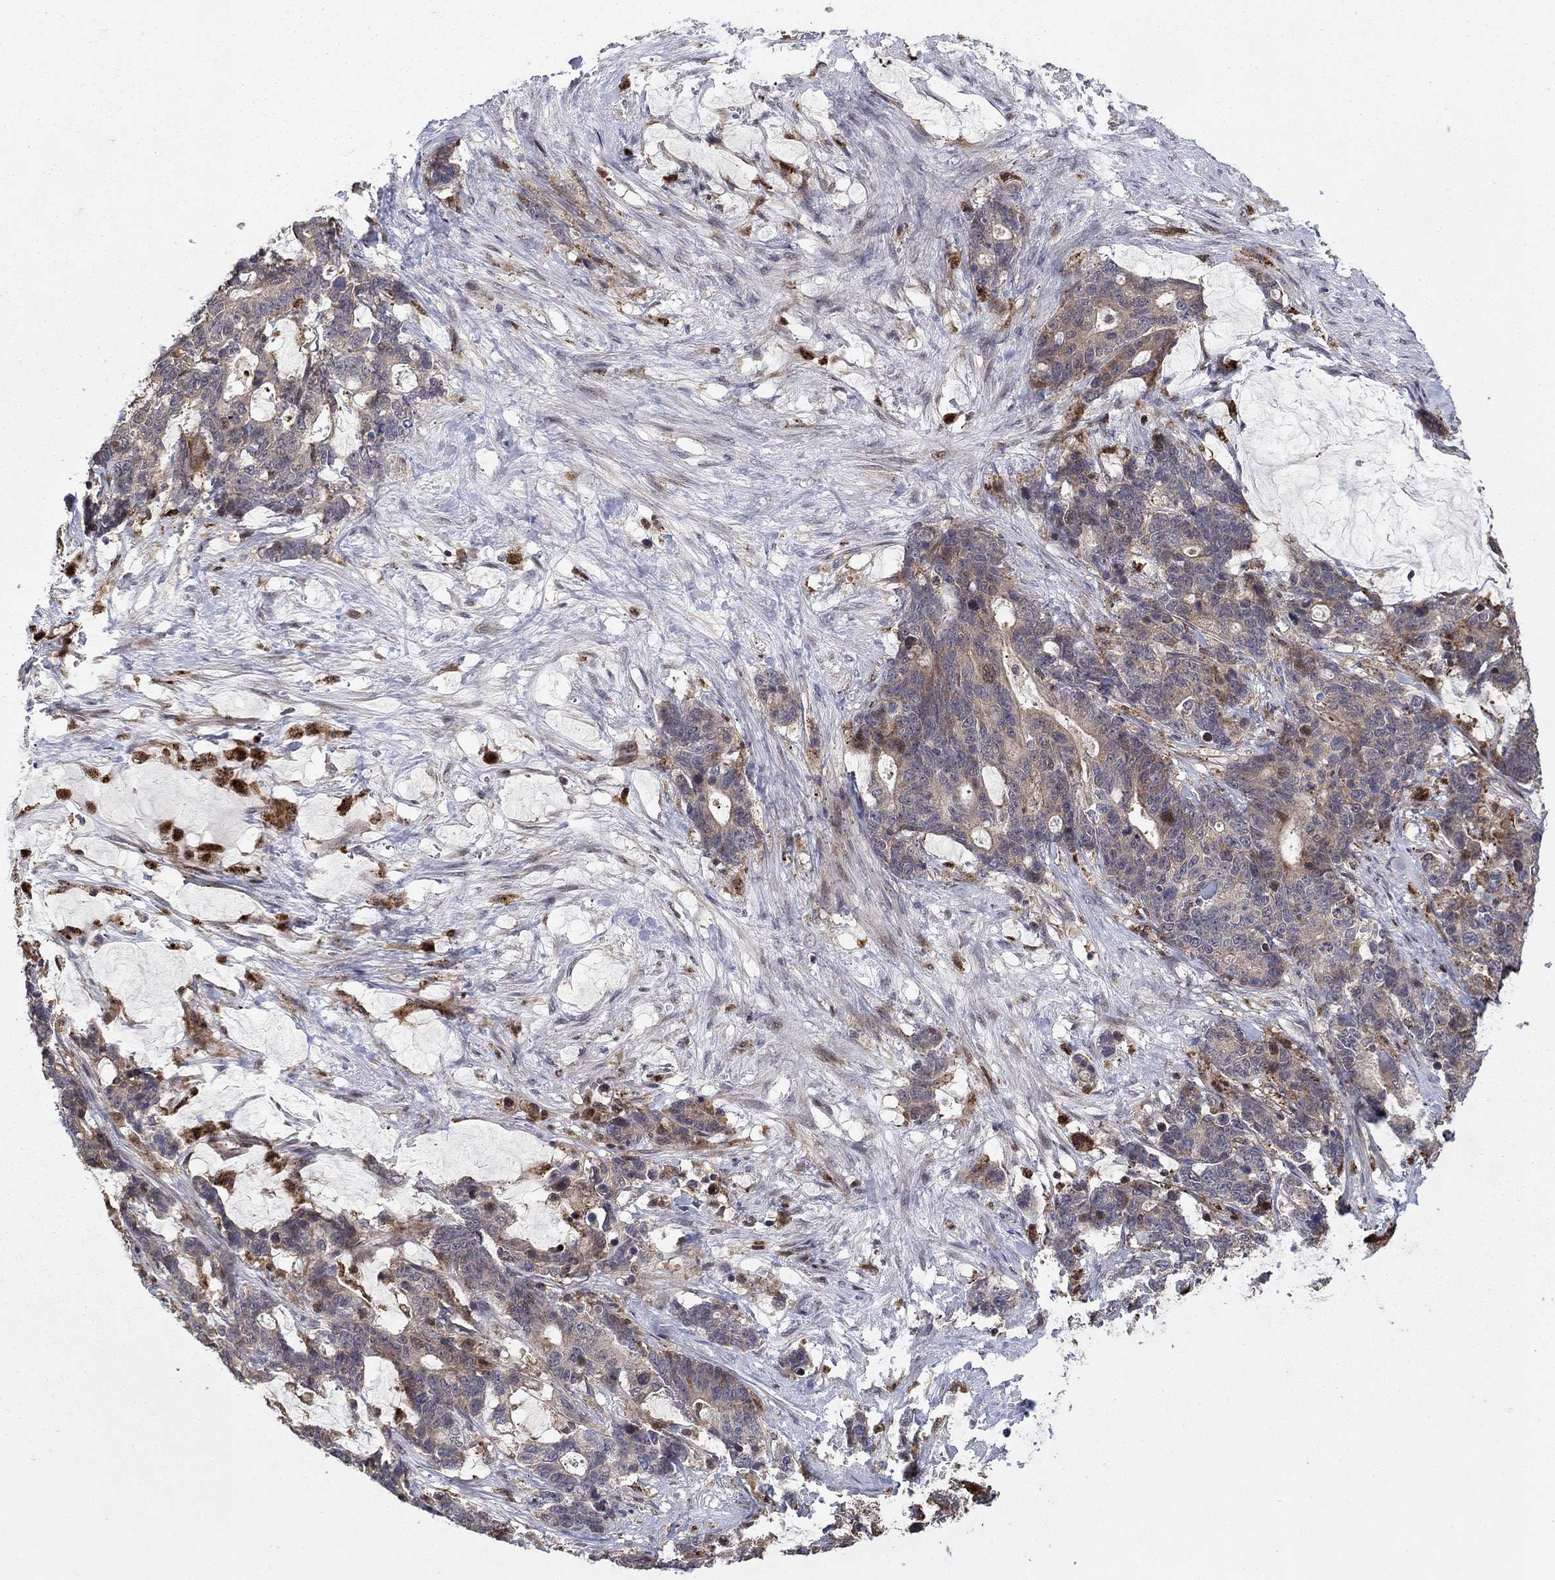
{"staining": {"intensity": "weak", "quantity": ">75%", "location": "cytoplasmic/membranous"}, "tissue": "stomach cancer", "cell_type": "Tumor cells", "image_type": "cancer", "snomed": [{"axis": "morphology", "description": "Normal tissue, NOS"}, {"axis": "morphology", "description": "Adenocarcinoma, NOS"}, {"axis": "topography", "description": "Stomach"}], "caption": "This histopathology image displays IHC staining of human stomach cancer (adenocarcinoma), with low weak cytoplasmic/membranous staining in about >75% of tumor cells.", "gene": "LPCAT4", "patient": {"sex": "female", "age": 64}}